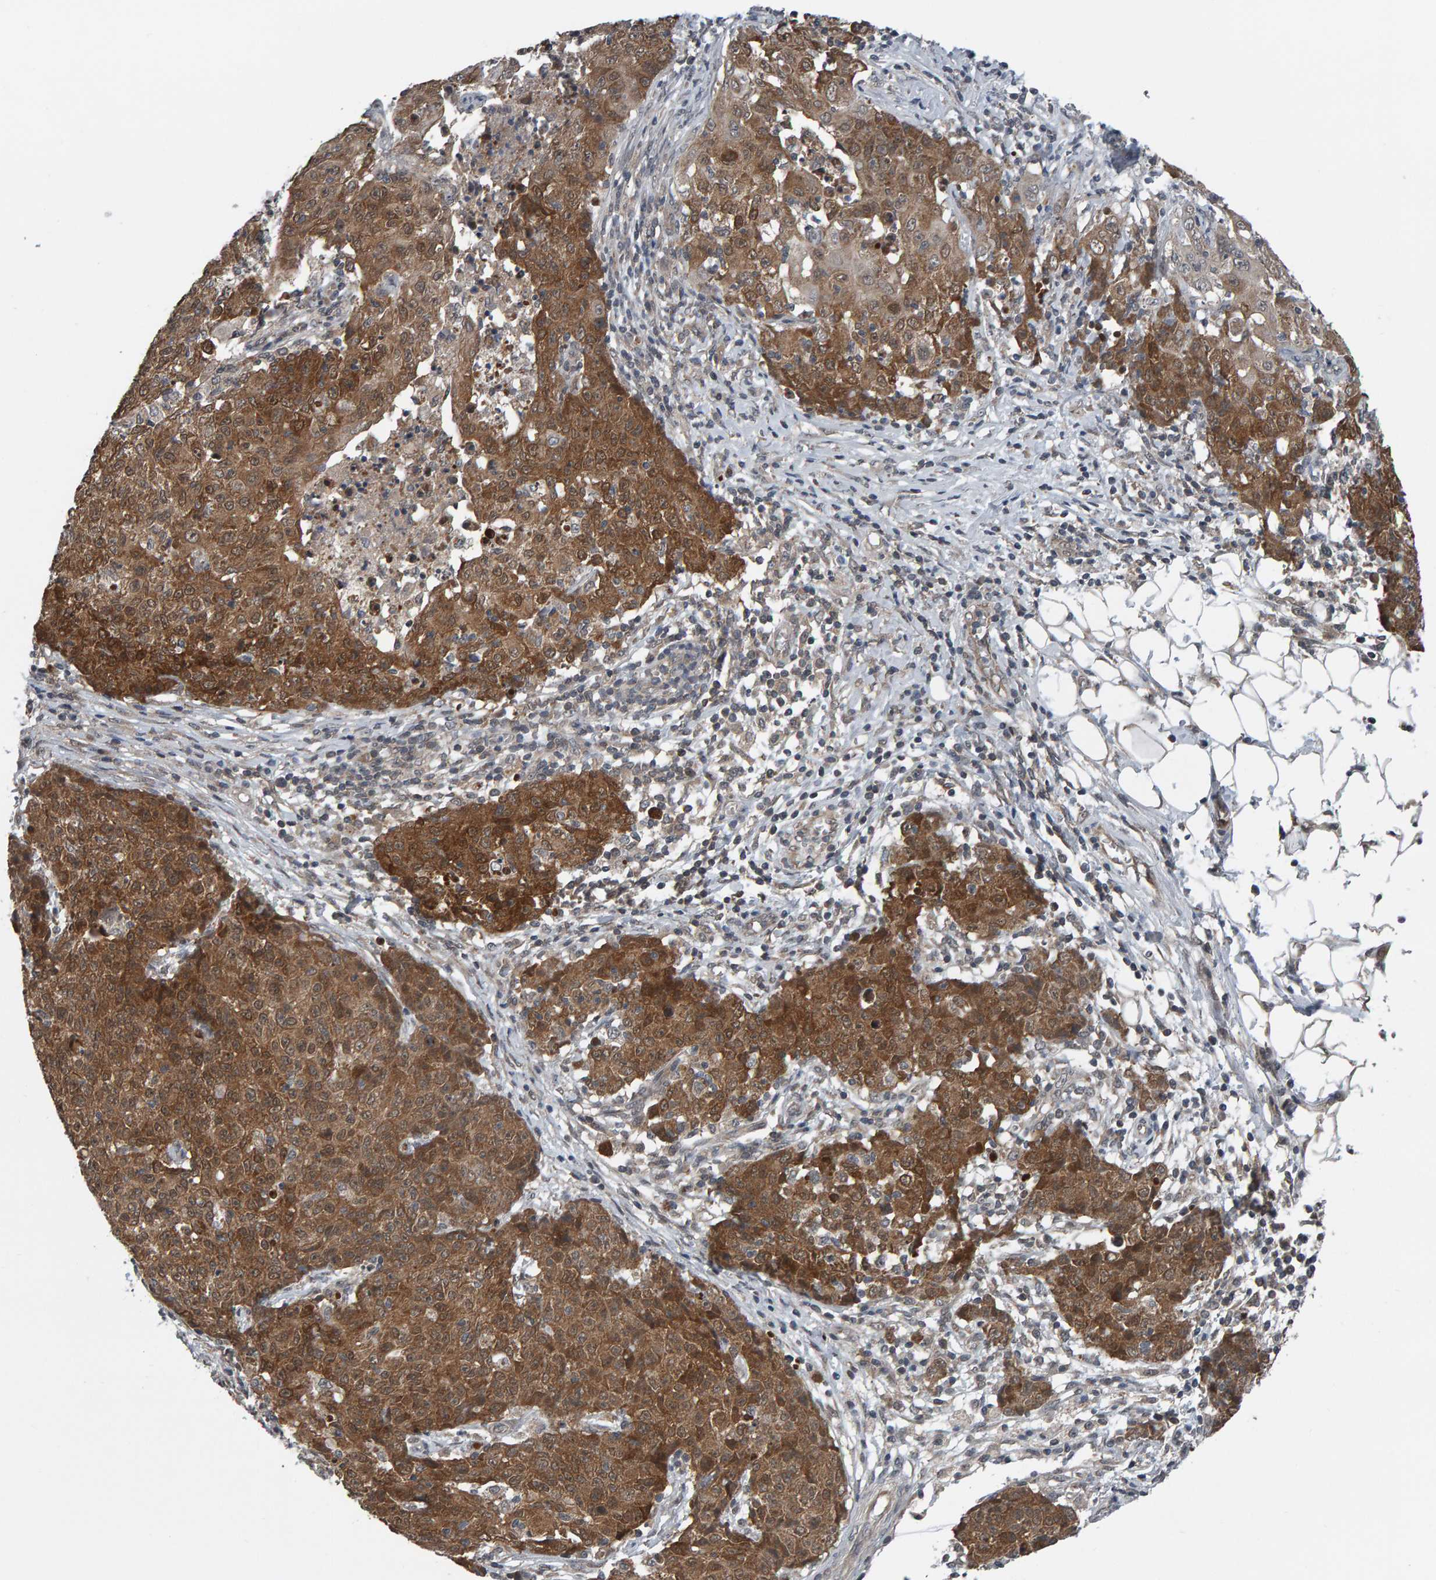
{"staining": {"intensity": "moderate", "quantity": ">75%", "location": "cytoplasmic/membranous"}, "tissue": "ovarian cancer", "cell_type": "Tumor cells", "image_type": "cancer", "snomed": [{"axis": "morphology", "description": "Carcinoma, endometroid"}, {"axis": "topography", "description": "Ovary"}], "caption": "About >75% of tumor cells in endometroid carcinoma (ovarian) exhibit moderate cytoplasmic/membranous protein expression as visualized by brown immunohistochemical staining.", "gene": "COASY", "patient": {"sex": "female", "age": 42}}